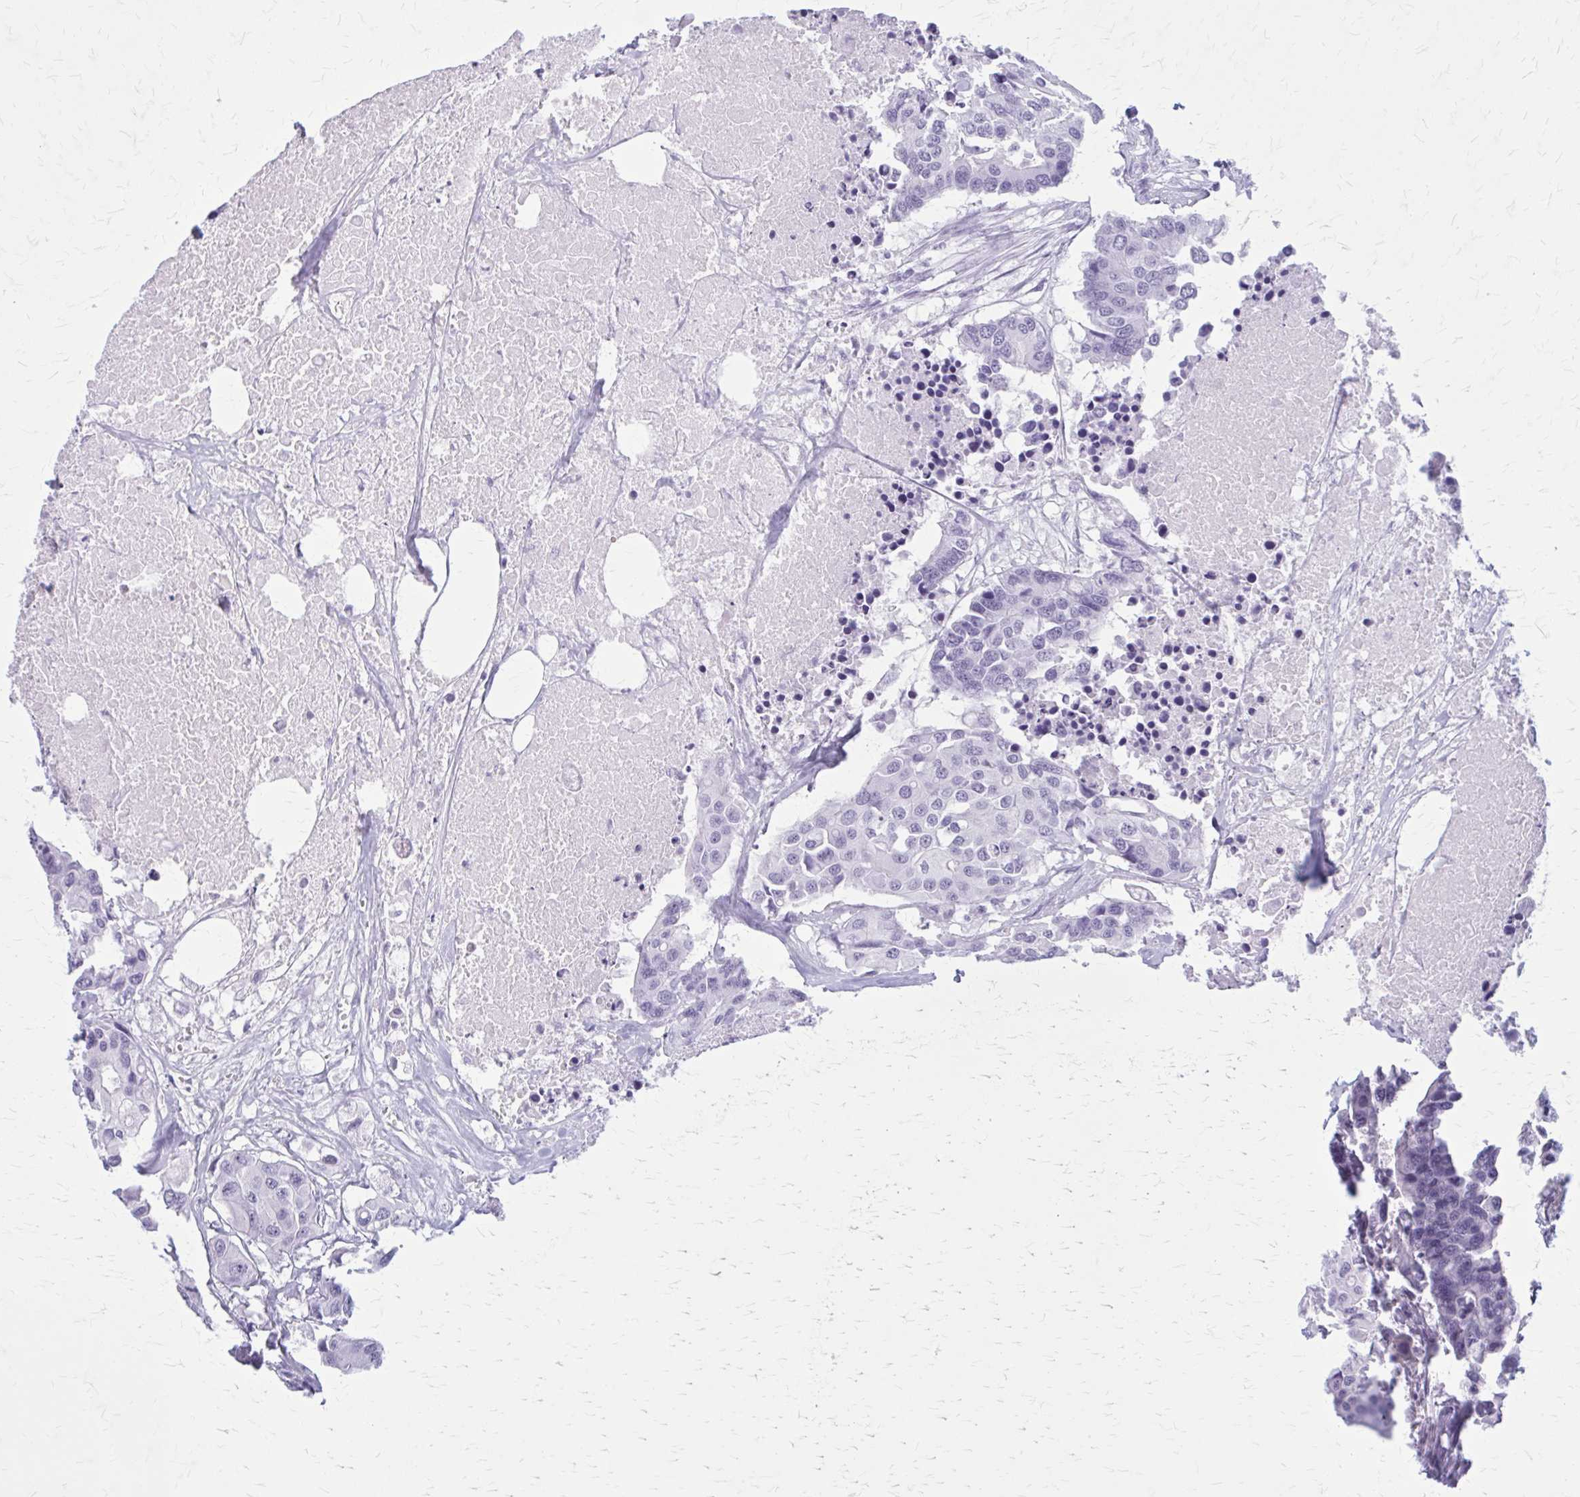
{"staining": {"intensity": "negative", "quantity": "none", "location": "none"}, "tissue": "colorectal cancer", "cell_type": "Tumor cells", "image_type": "cancer", "snomed": [{"axis": "morphology", "description": "Adenocarcinoma, NOS"}, {"axis": "topography", "description": "Colon"}], "caption": "Protein analysis of colorectal cancer (adenocarcinoma) demonstrates no significant staining in tumor cells.", "gene": "GAD1", "patient": {"sex": "male", "age": 77}}